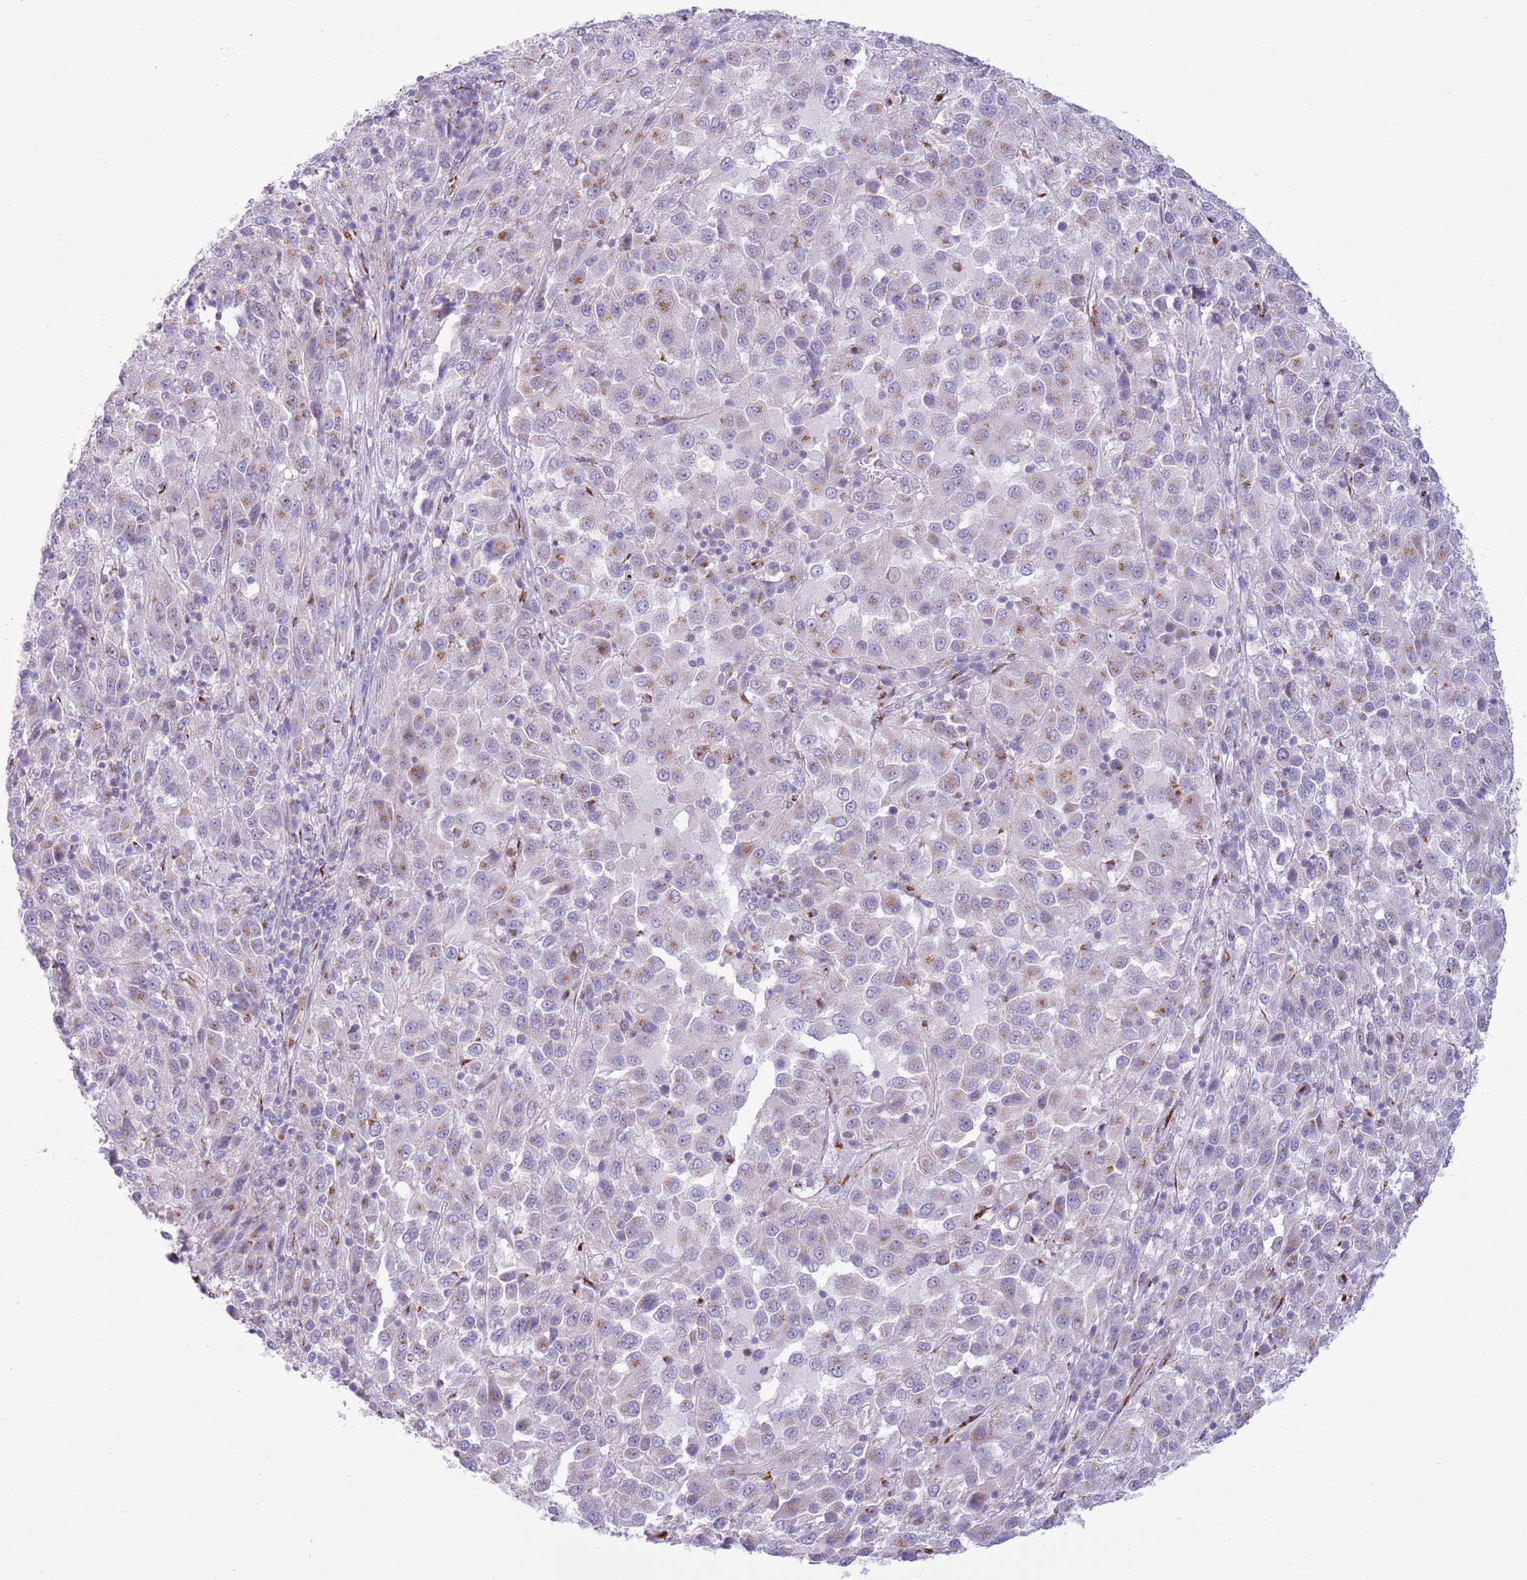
{"staining": {"intensity": "moderate", "quantity": "<25%", "location": "cytoplasmic/membranous"}, "tissue": "melanoma", "cell_type": "Tumor cells", "image_type": "cancer", "snomed": [{"axis": "morphology", "description": "Malignant melanoma, Metastatic site"}, {"axis": "topography", "description": "Lung"}], "caption": "The photomicrograph displays a brown stain indicating the presence of a protein in the cytoplasmic/membranous of tumor cells in melanoma.", "gene": "C20orf96", "patient": {"sex": "male", "age": 64}}